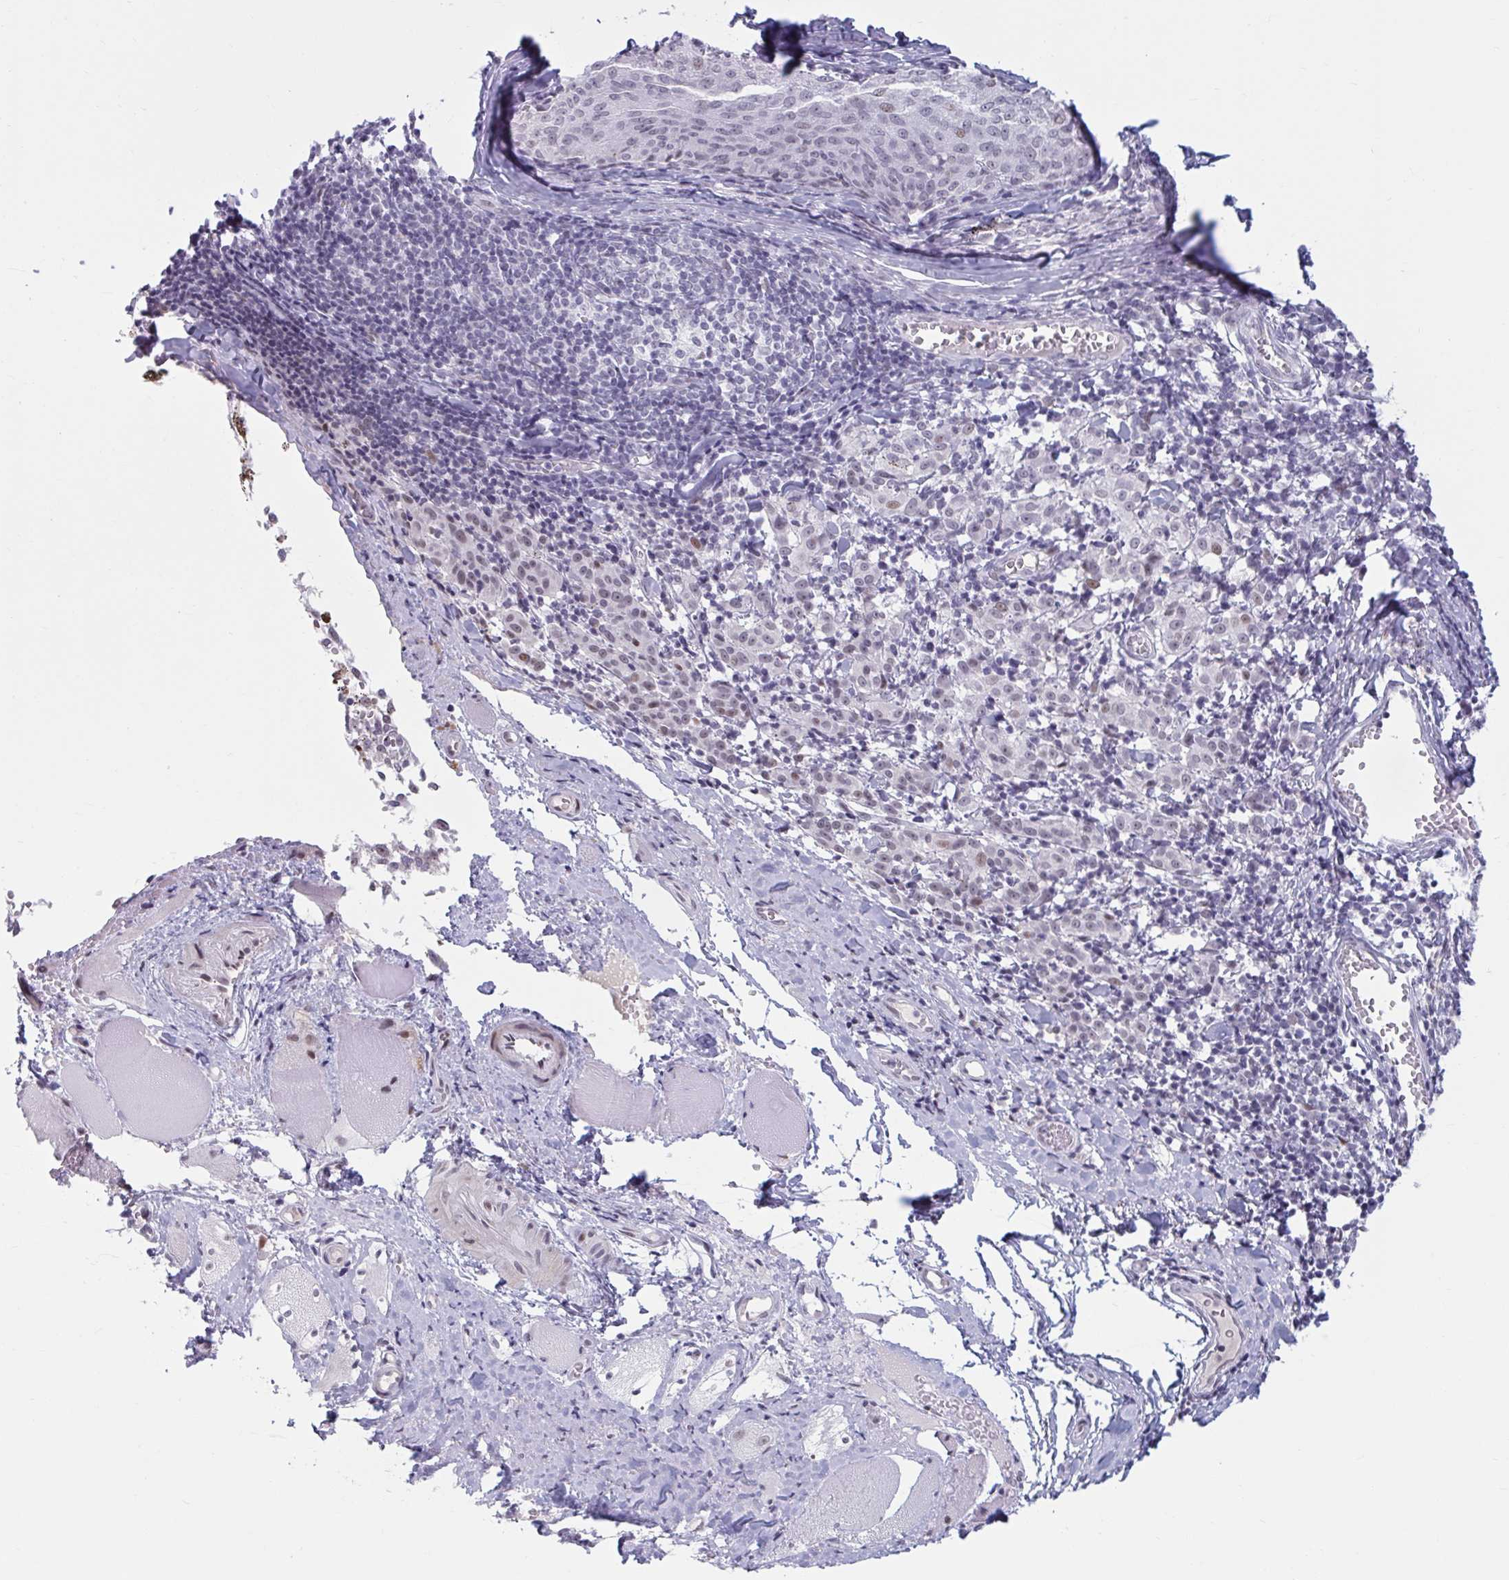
{"staining": {"intensity": "moderate", "quantity": "<25%", "location": "cytoplasmic/membranous,nuclear"}, "tissue": "melanoma", "cell_type": "Tumor cells", "image_type": "cancer", "snomed": [{"axis": "morphology", "description": "Malignant melanoma, NOS"}, {"axis": "topography", "description": "Skin"}], "caption": "Malignant melanoma was stained to show a protein in brown. There is low levels of moderate cytoplasmic/membranous and nuclear positivity in approximately <25% of tumor cells. The staining is performed using DAB (3,3'-diaminobenzidine) brown chromogen to label protein expression. The nuclei are counter-stained blue using hematoxylin.", "gene": "HSD17B6", "patient": {"sex": "female", "age": 72}}